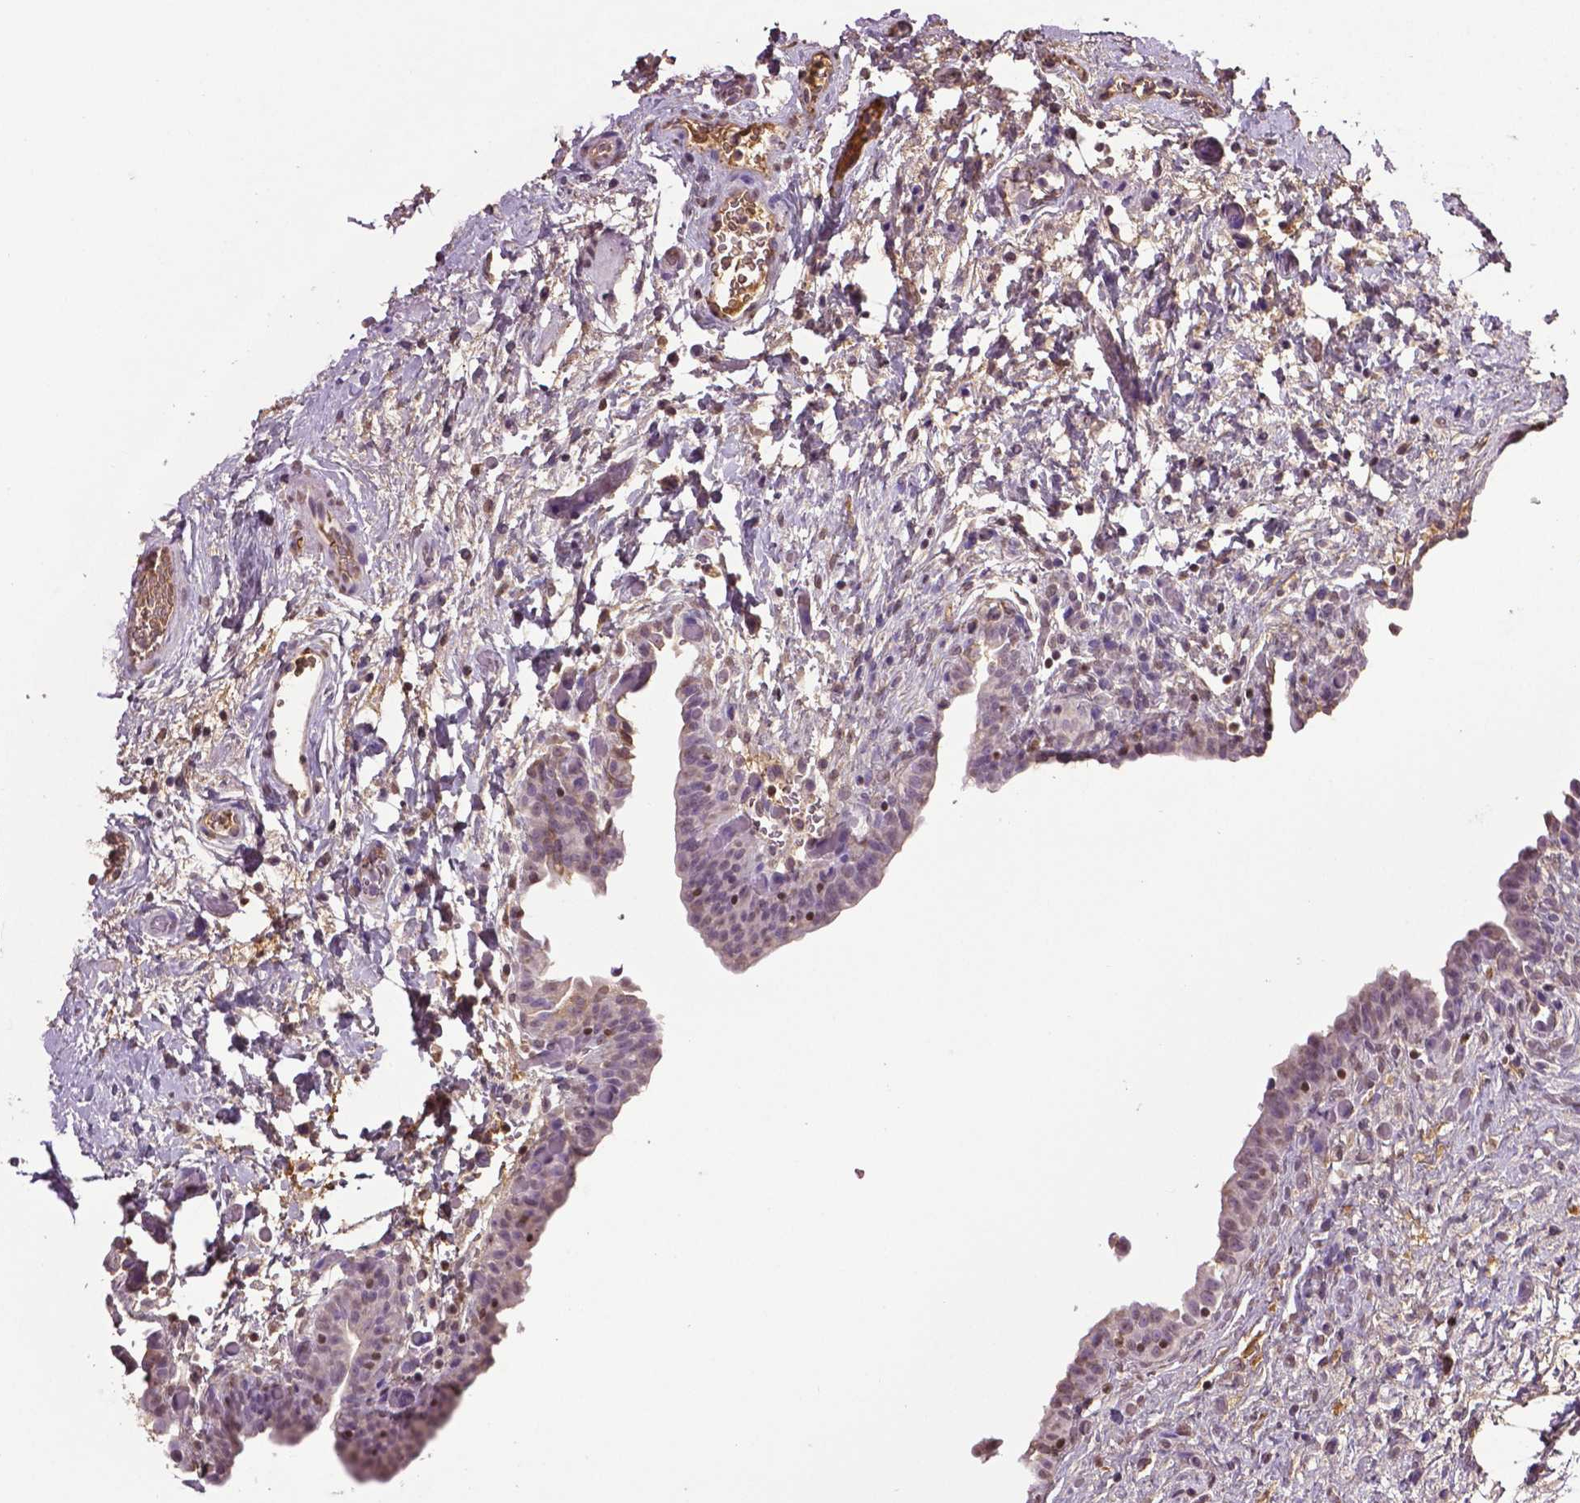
{"staining": {"intensity": "negative", "quantity": "none", "location": "none"}, "tissue": "urinary bladder", "cell_type": "Urothelial cells", "image_type": "normal", "snomed": [{"axis": "morphology", "description": "Normal tissue, NOS"}, {"axis": "topography", "description": "Urinary bladder"}], "caption": "Urothelial cells show no significant protein expression in normal urinary bladder. (DAB IHC, high magnification).", "gene": "RUNX3", "patient": {"sex": "male", "age": 69}}